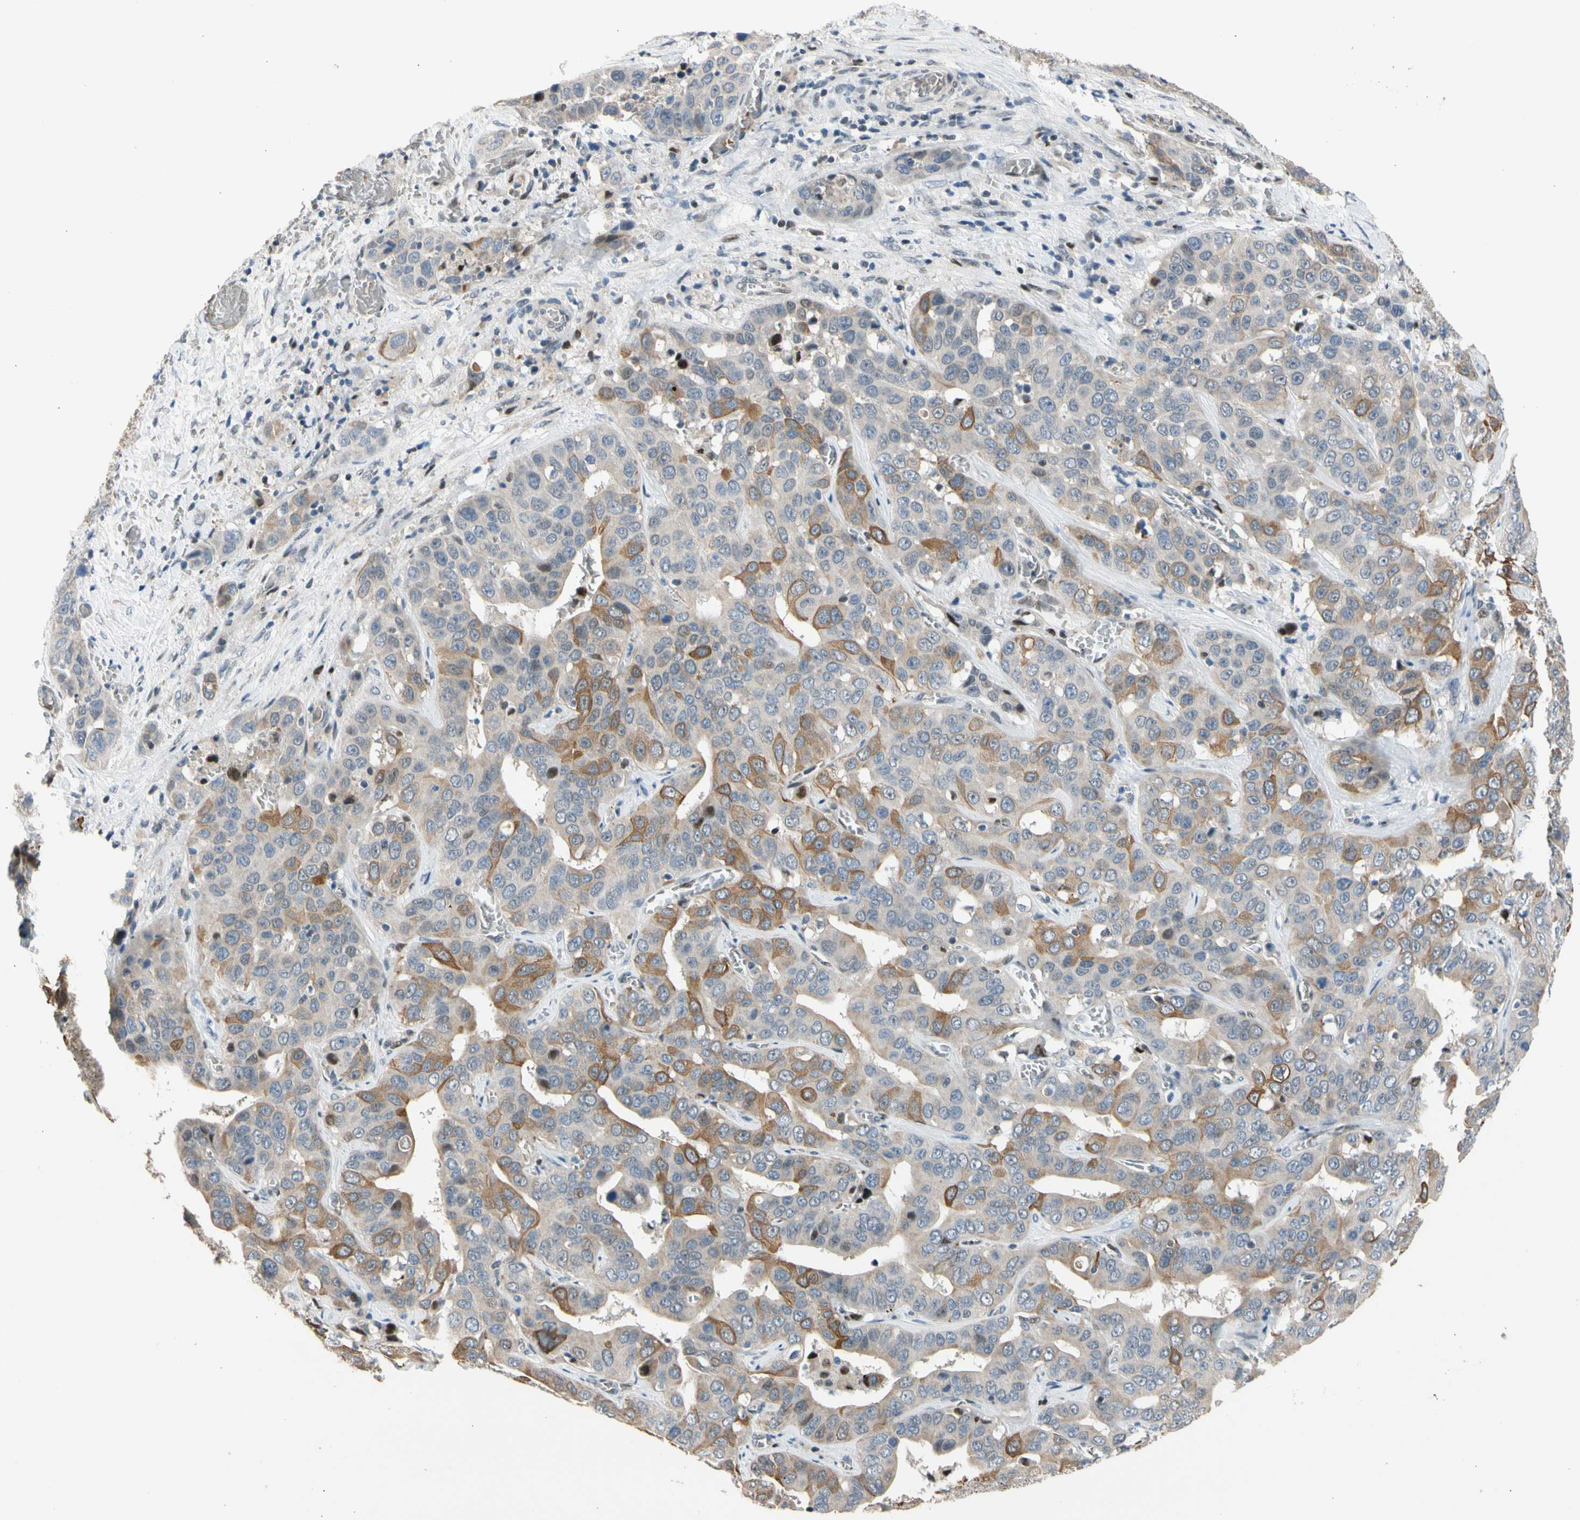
{"staining": {"intensity": "moderate", "quantity": "25%-75%", "location": "cytoplasmic/membranous"}, "tissue": "liver cancer", "cell_type": "Tumor cells", "image_type": "cancer", "snomed": [{"axis": "morphology", "description": "Cholangiocarcinoma"}, {"axis": "topography", "description": "Liver"}], "caption": "High-power microscopy captured an immunohistochemistry photomicrograph of cholangiocarcinoma (liver), revealing moderate cytoplasmic/membranous positivity in about 25%-75% of tumor cells.", "gene": "ZNF184", "patient": {"sex": "female", "age": 52}}